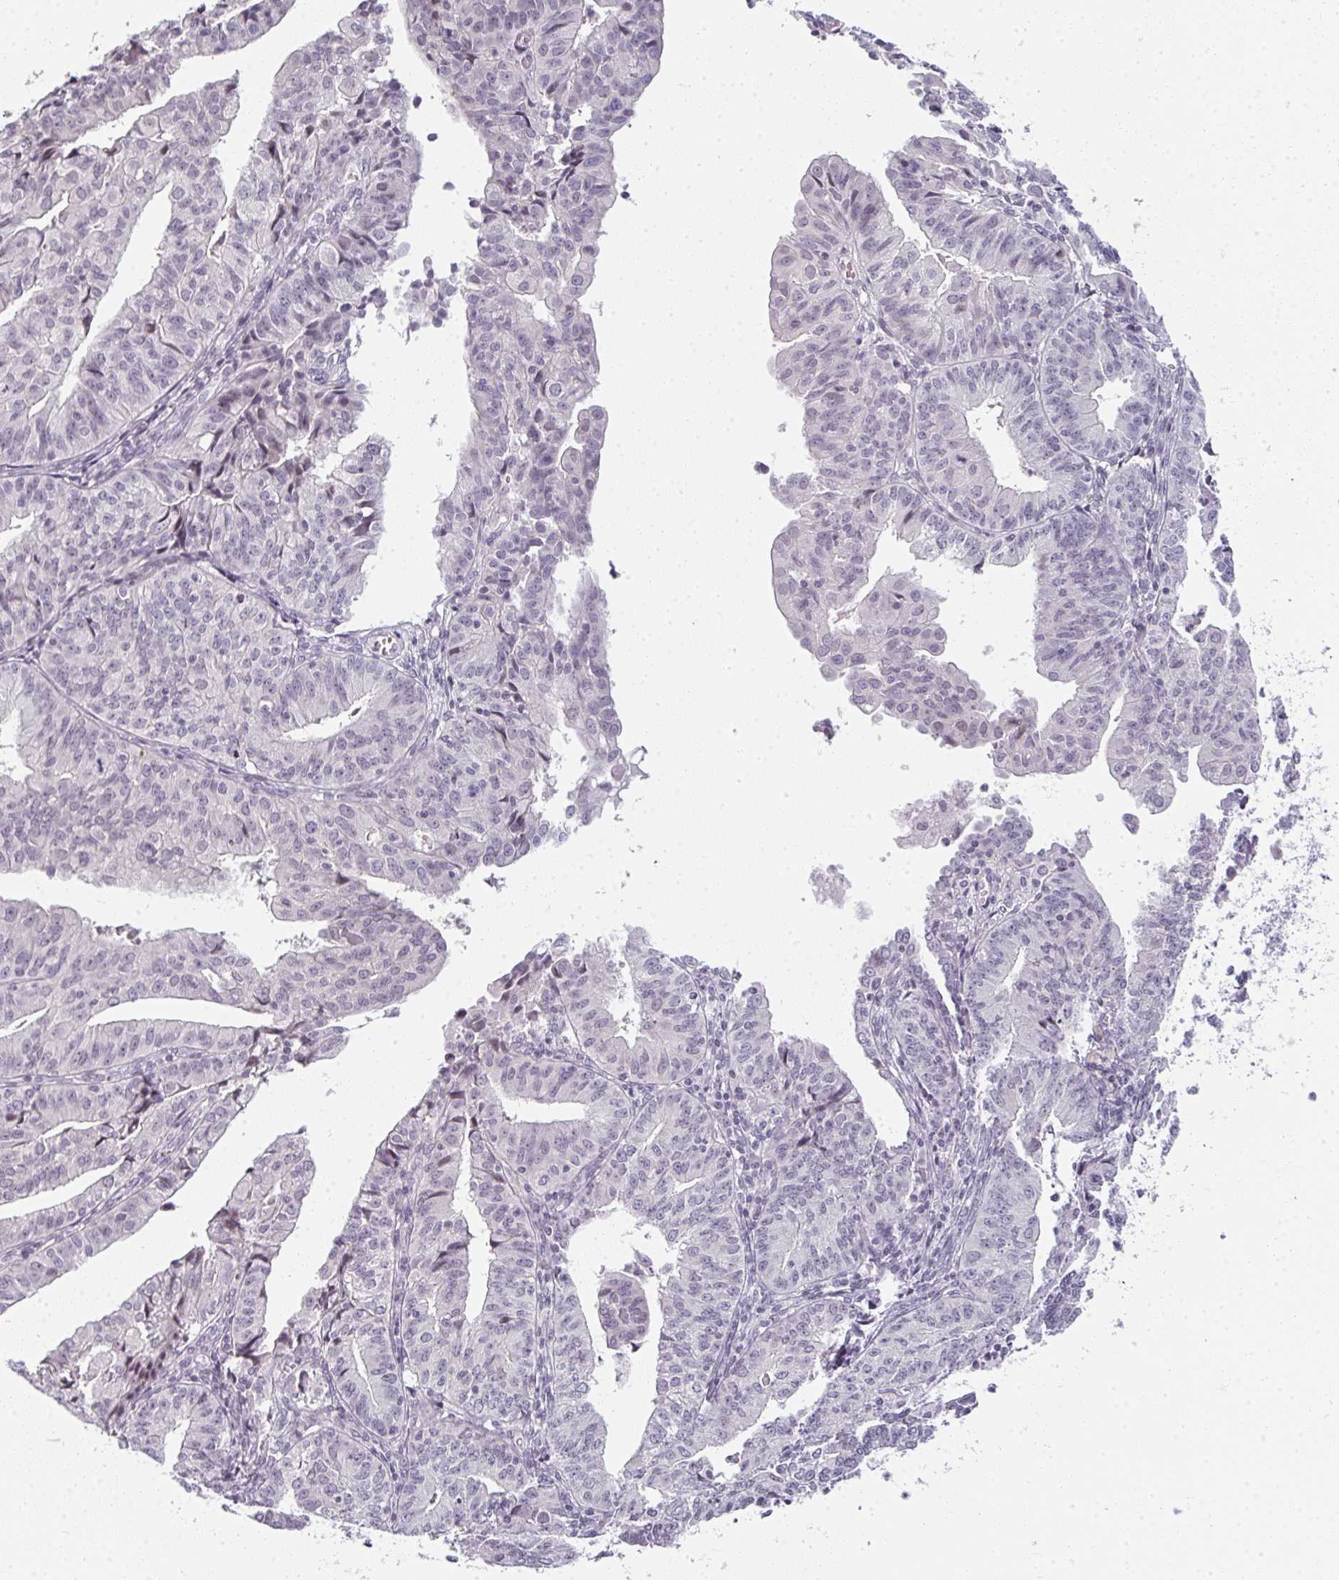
{"staining": {"intensity": "negative", "quantity": "none", "location": "none"}, "tissue": "endometrial cancer", "cell_type": "Tumor cells", "image_type": "cancer", "snomed": [{"axis": "morphology", "description": "Adenocarcinoma, NOS"}, {"axis": "topography", "description": "Endometrium"}], "caption": "The IHC image has no significant staining in tumor cells of endometrial cancer tissue.", "gene": "RBBP6", "patient": {"sex": "female", "age": 56}}